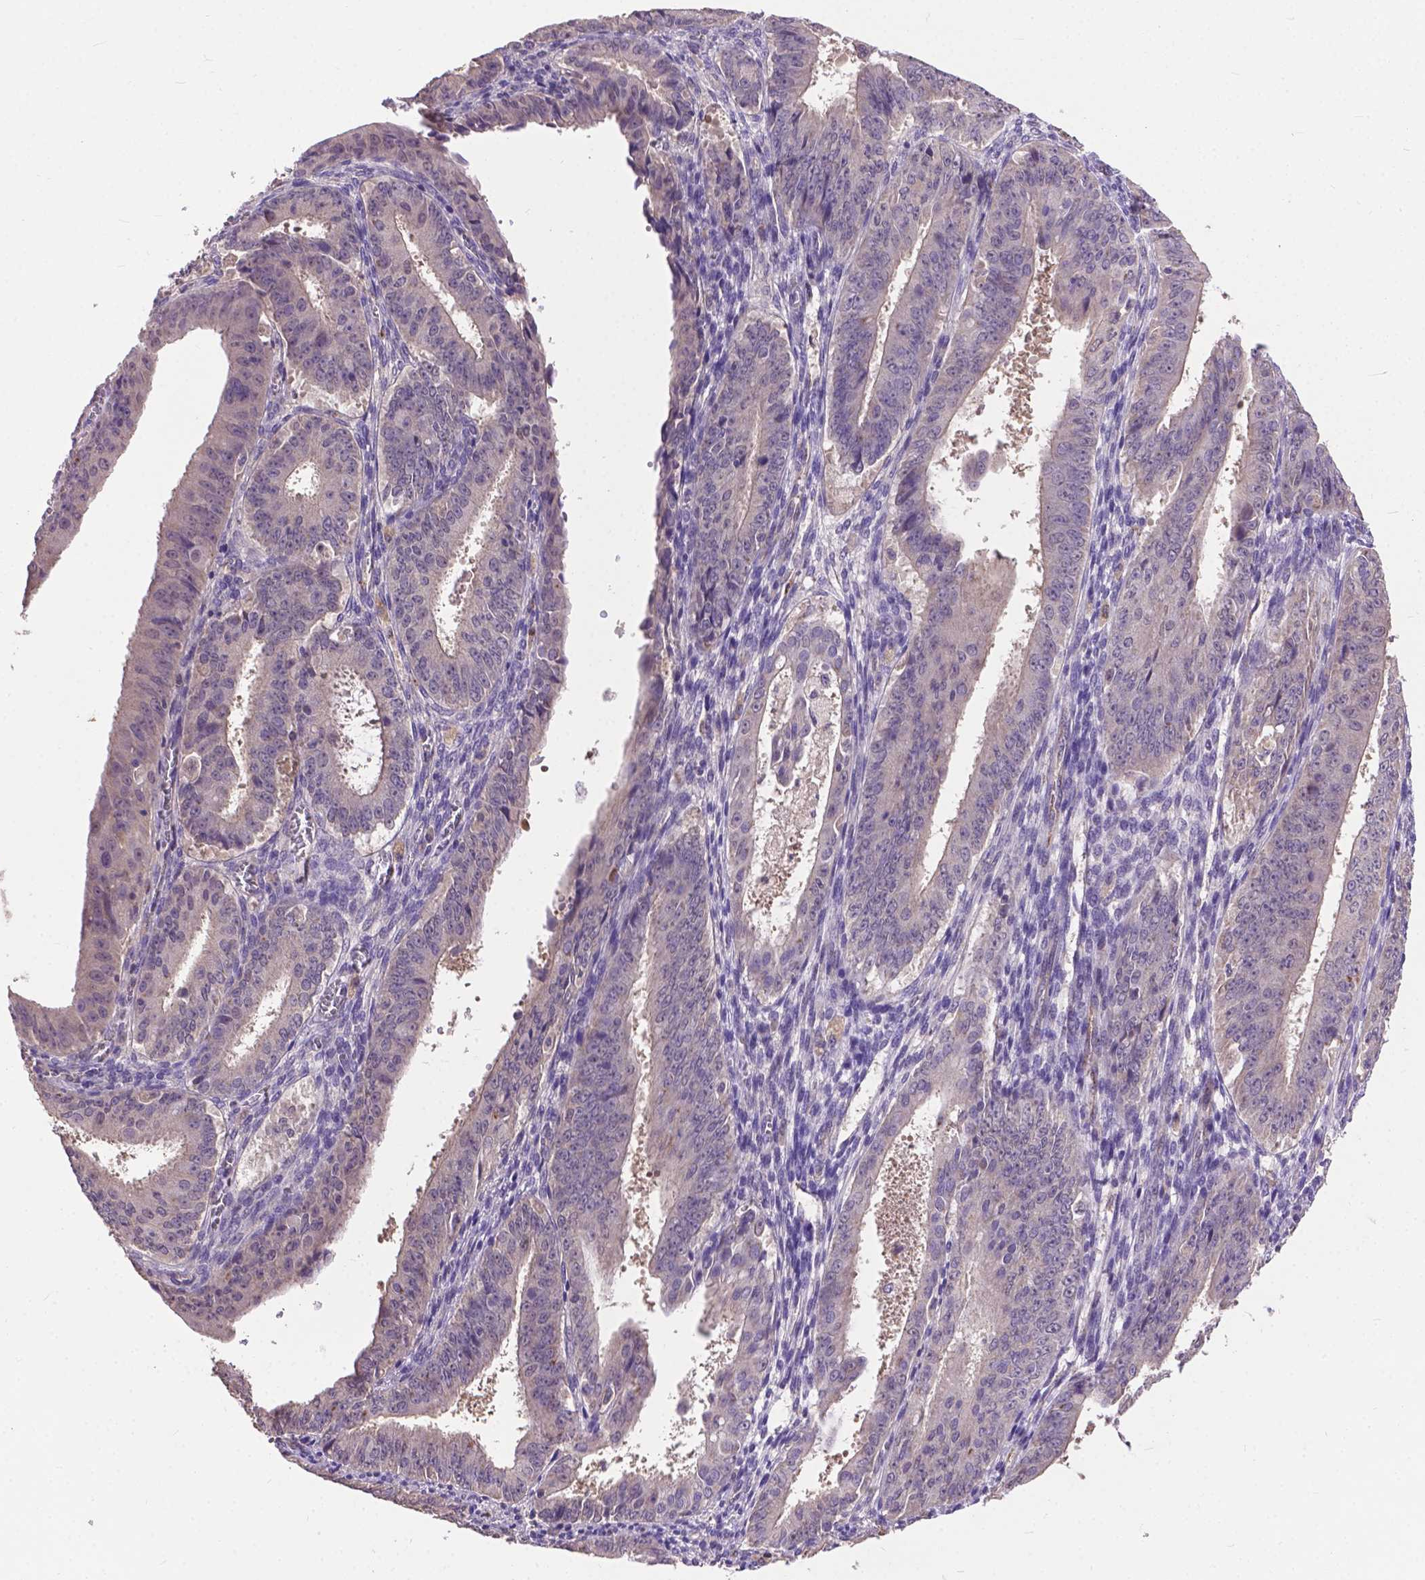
{"staining": {"intensity": "weak", "quantity": "<25%", "location": "cytoplasmic/membranous"}, "tissue": "ovarian cancer", "cell_type": "Tumor cells", "image_type": "cancer", "snomed": [{"axis": "morphology", "description": "Carcinoma, endometroid"}, {"axis": "topography", "description": "Ovary"}], "caption": "Immunohistochemistry (IHC) micrograph of endometroid carcinoma (ovarian) stained for a protein (brown), which demonstrates no expression in tumor cells.", "gene": "ZNF337", "patient": {"sex": "female", "age": 42}}